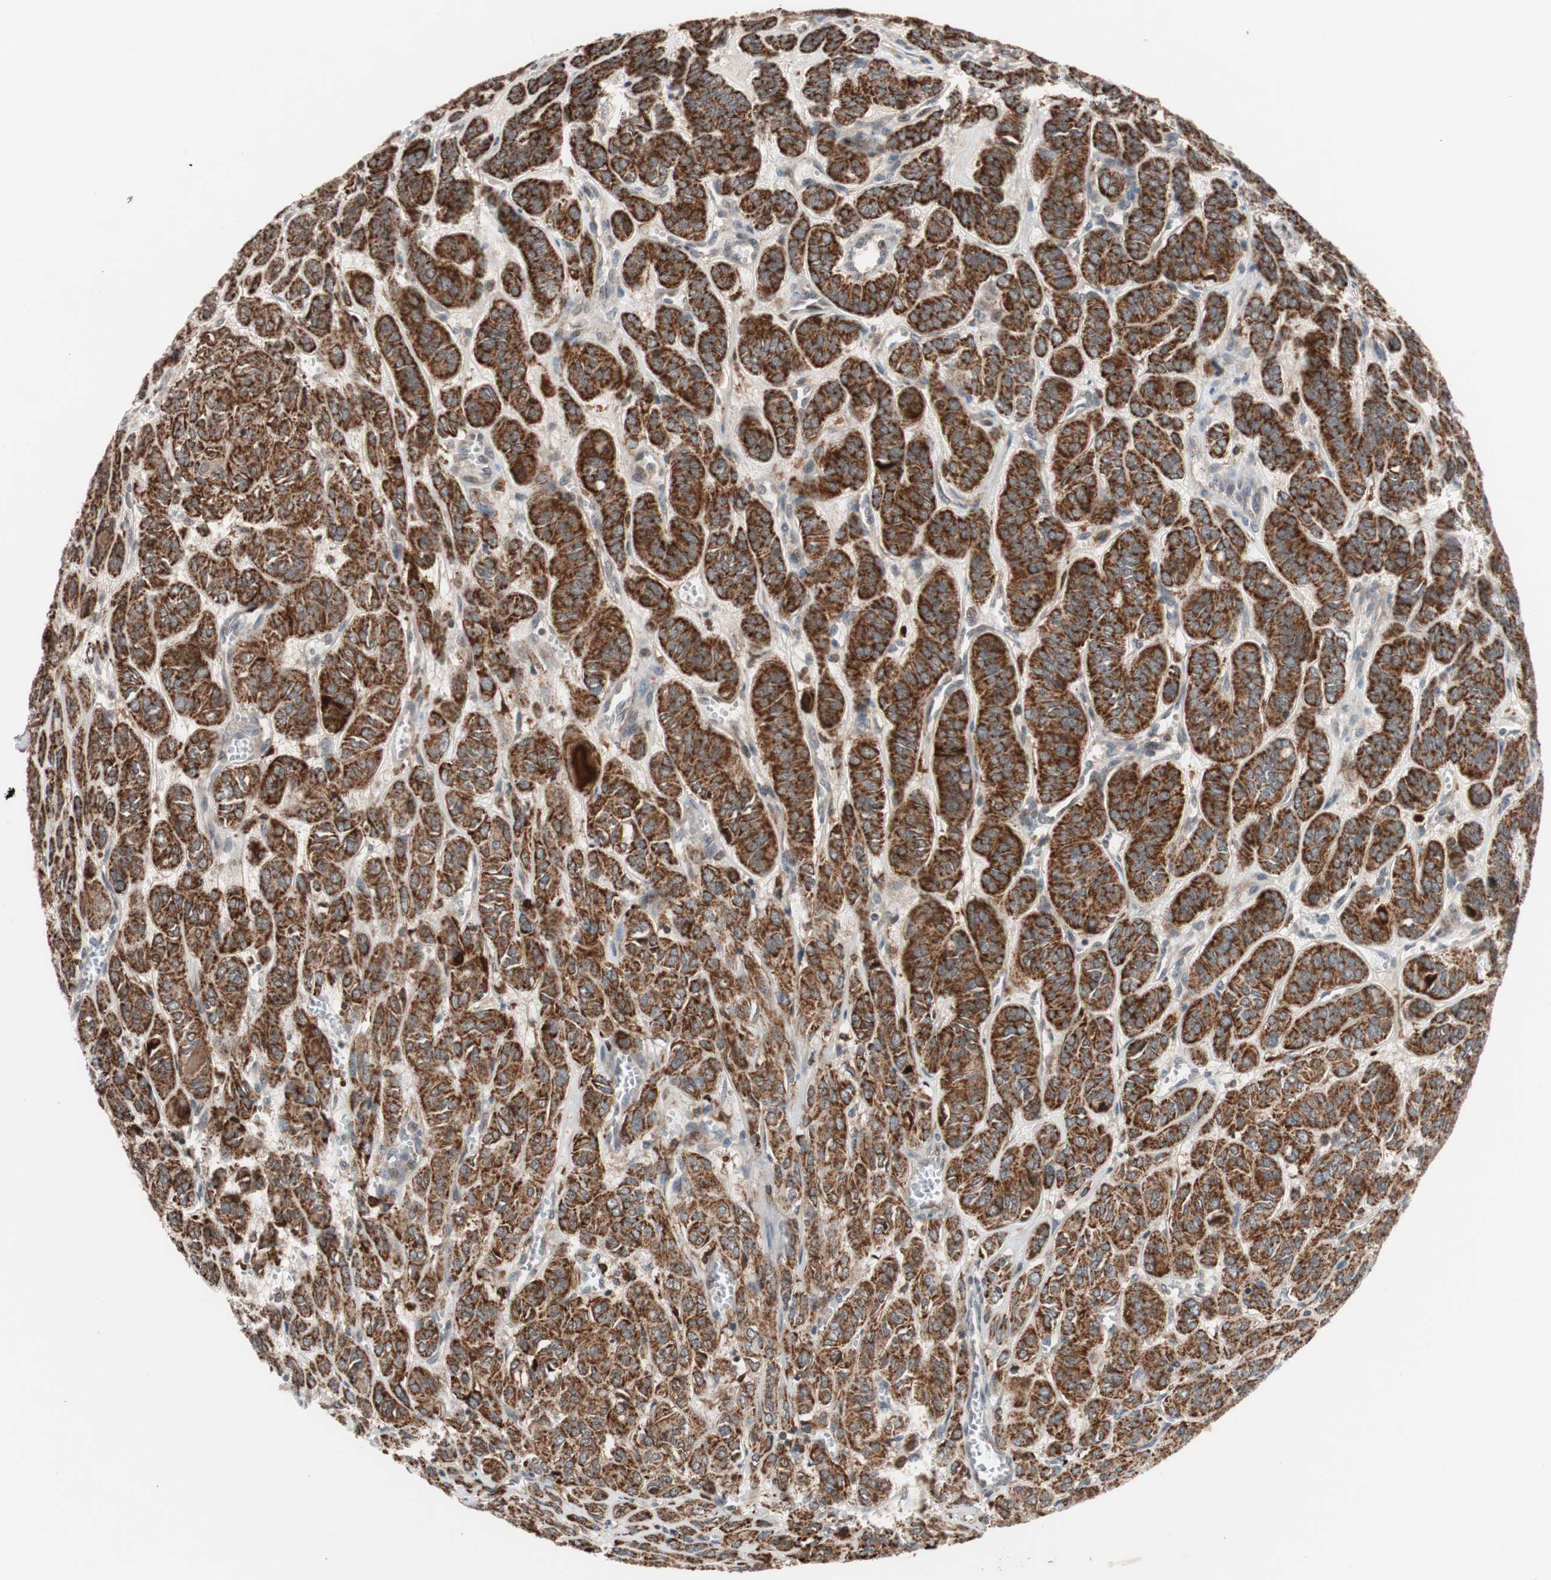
{"staining": {"intensity": "strong", "quantity": ">75%", "location": "cytoplasmic/membranous"}, "tissue": "thyroid cancer", "cell_type": "Tumor cells", "image_type": "cancer", "snomed": [{"axis": "morphology", "description": "Follicular adenoma carcinoma, NOS"}, {"axis": "topography", "description": "Thyroid gland"}], "caption": "This is a micrograph of IHC staining of thyroid follicular adenoma carcinoma, which shows strong staining in the cytoplasmic/membranous of tumor cells.", "gene": "NF2", "patient": {"sex": "female", "age": 71}}